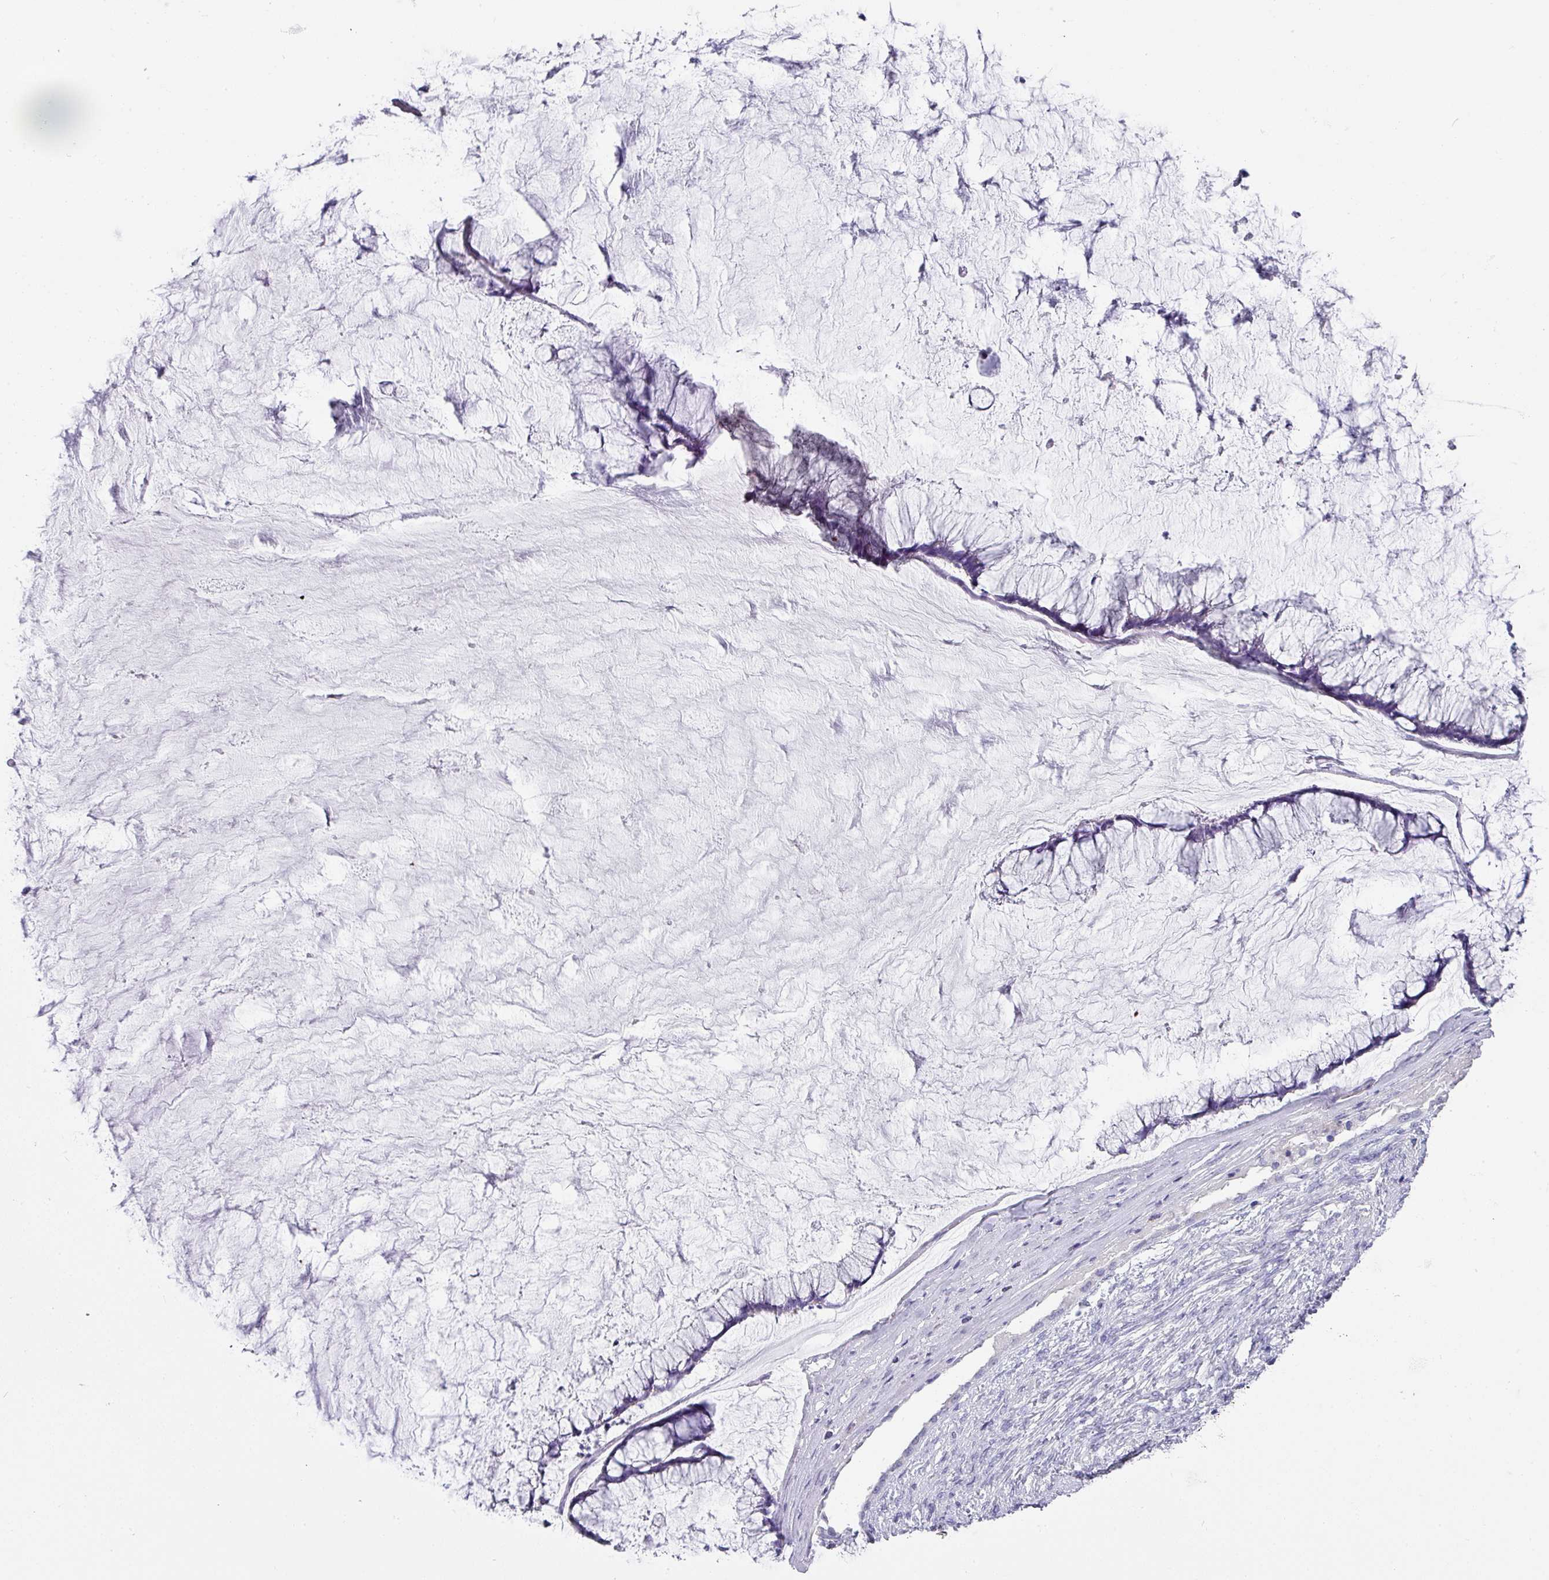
{"staining": {"intensity": "negative", "quantity": "none", "location": "none"}, "tissue": "ovarian cancer", "cell_type": "Tumor cells", "image_type": "cancer", "snomed": [{"axis": "morphology", "description": "Cystadenocarcinoma, mucinous, NOS"}, {"axis": "topography", "description": "Ovary"}], "caption": "This is an immunohistochemistry photomicrograph of ovarian mucinous cystadenocarcinoma. There is no expression in tumor cells.", "gene": "GLI4", "patient": {"sex": "female", "age": 42}}